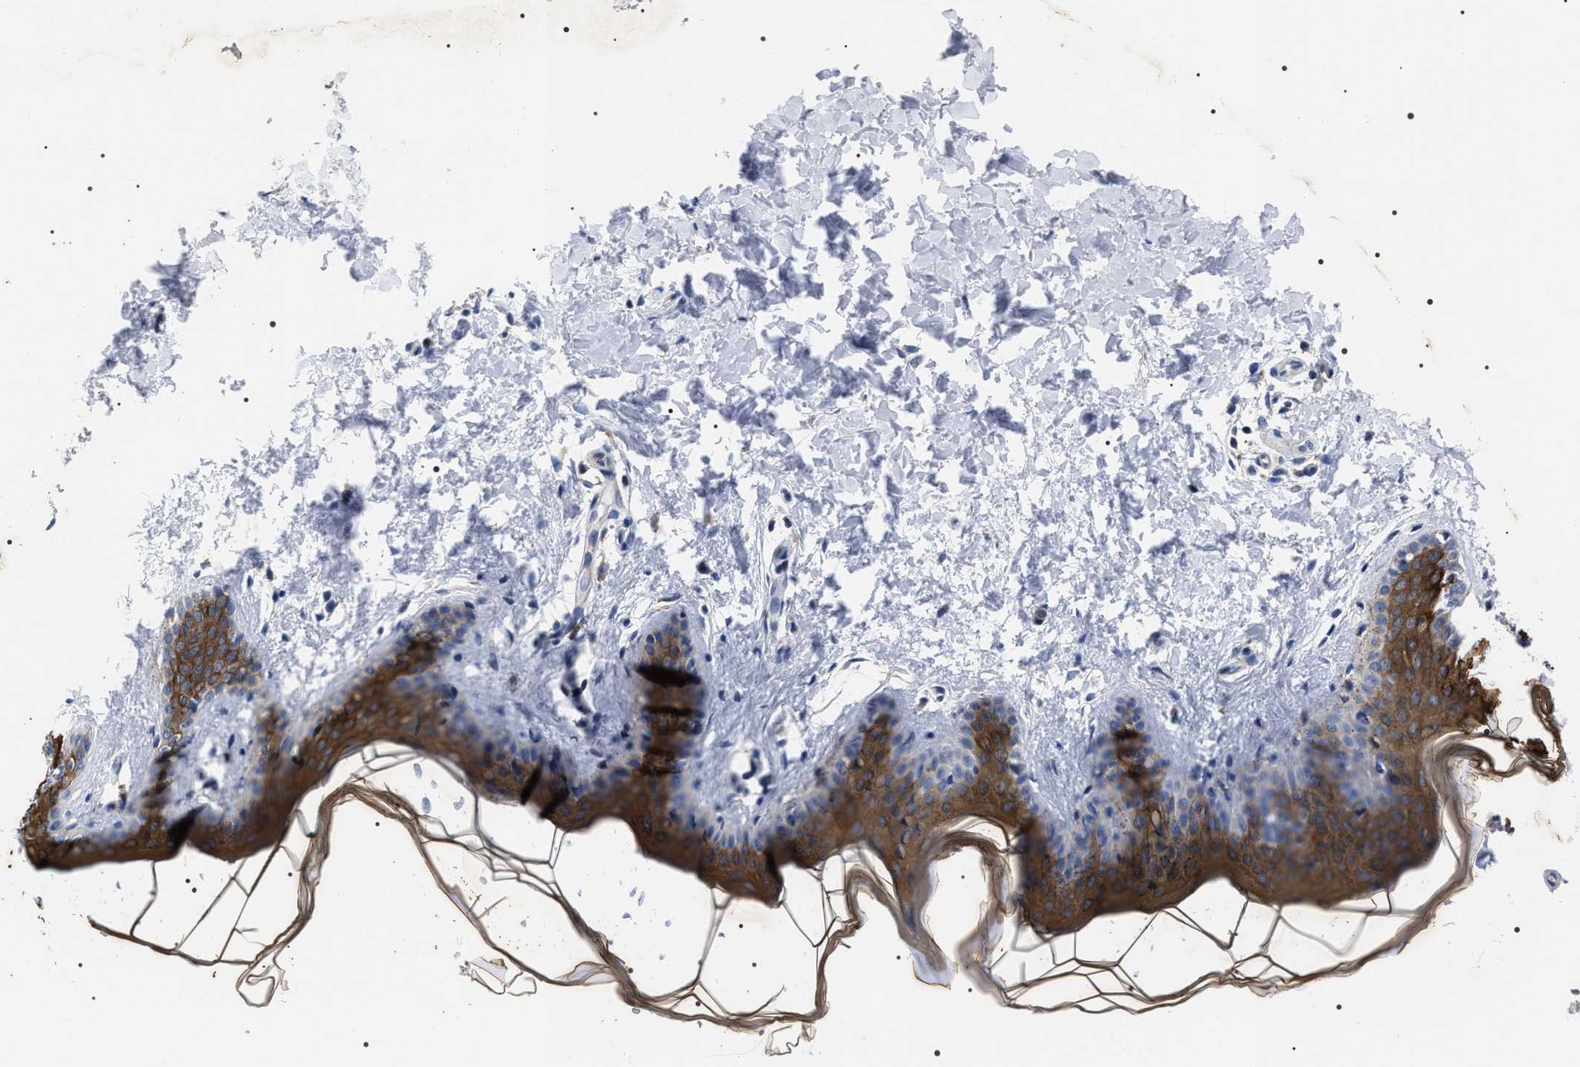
{"staining": {"intensity": "negative", "quantity": "none", "location": "none"}, "tissue": "skin", "cell_type": "Fibroblasts", "image_type": "normal", "snomed": [{"axis": "morphology", "description": "Normal tissue, NOS"}, {"axis": "topography", "description": "Skin"}], "caption": "The histopathology image exhibits no staining of fibroblasts in normal skin. The staining is performed using DAB (3,3'-diaminobenzidine) brown chromogen with nuclei counter-stained in using hematoxylin.", "gene": "MIS18A", "patient": {"sex": "female", "age": 17}}